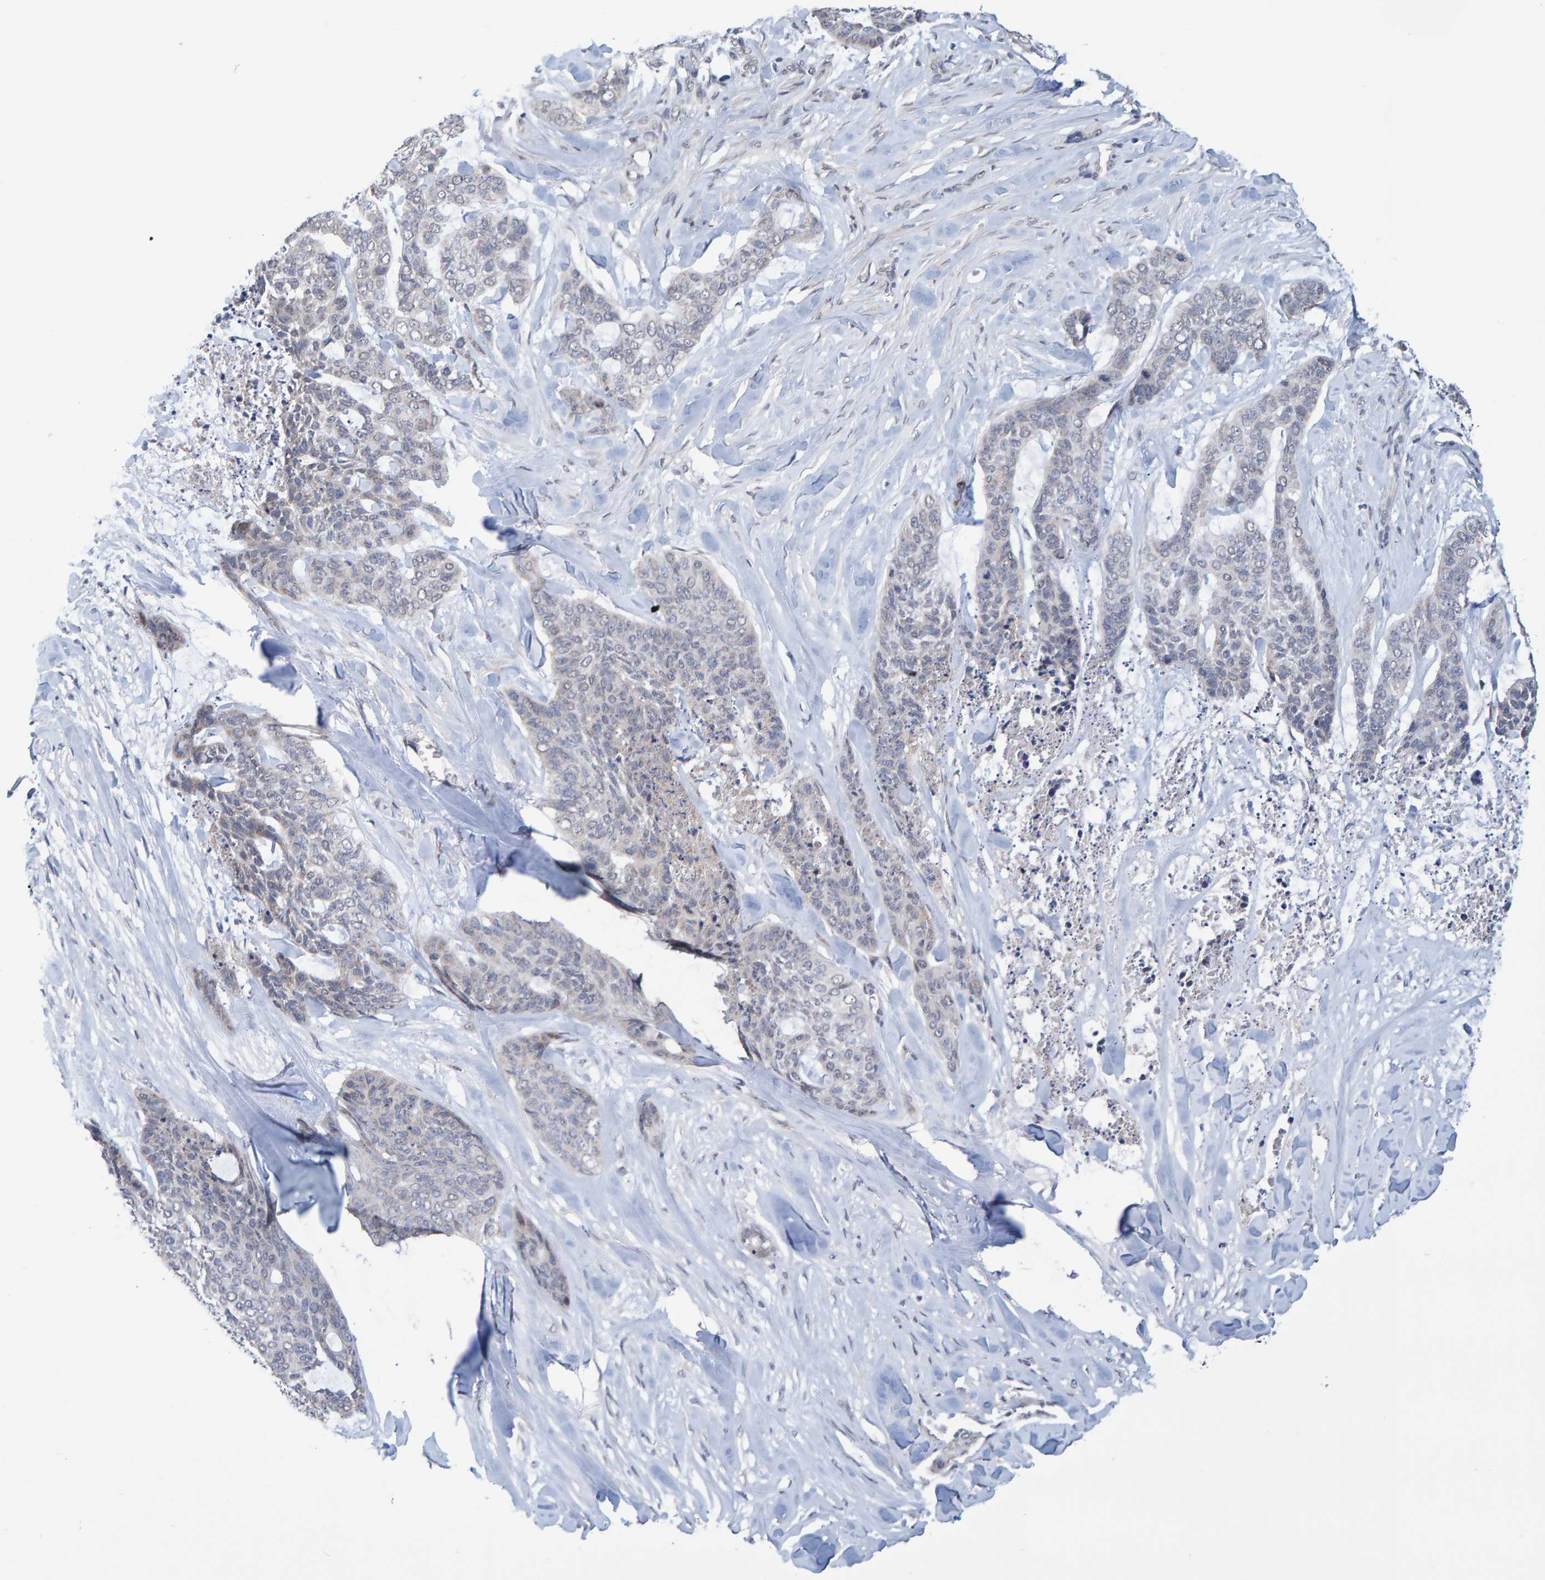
{"staining": {"intensity": "negative", "quantity": "none", "location": "none"}, "tissue": "skin cancer", "cell_type": "Tumor cells", "image_type": "cancer", "snomed": [{"axis": "morphology", "description": "Basal cell carcinoma"}, {"axis": "topography", "description": "Skin"}], "caption": "The immunohistochemistry (IHC) histopathology image has no significant positivity in tumor cells of skin cancer tissue.", "gene": "USP43", "patient": {"sex": "female", "age": 64}}